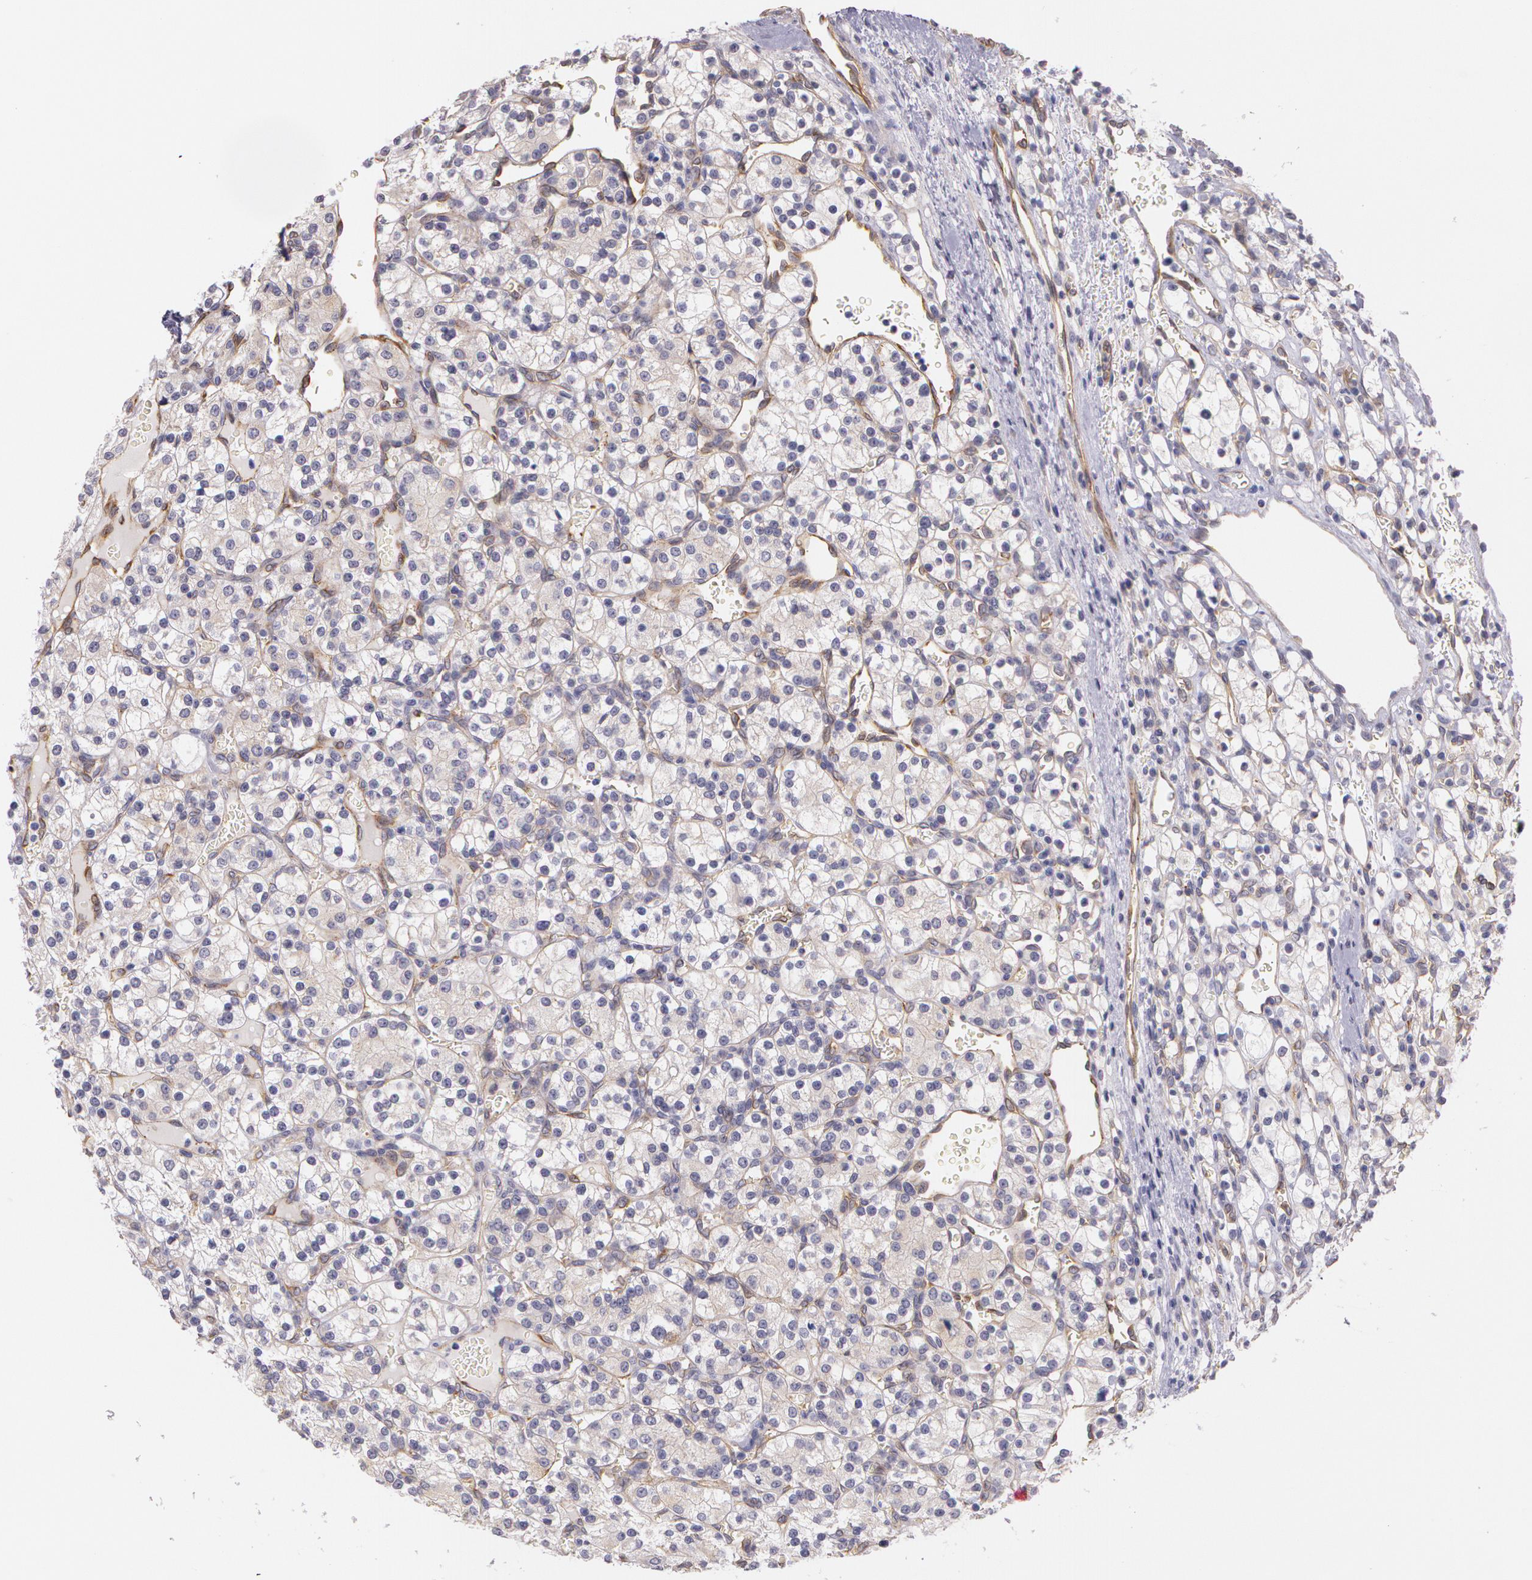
{"staining": {"intensity": "weak", "quantity": "25%-75%", "location": "cytoplasmic/membranous"}, "tissue": "renal cancer", "cell_type": "Tumor cells", "image_type": "cancer", "snomed": [{"axis": "morphology", "description": "Adenocarcinoma, NOS"}, {"axis": "topography", "description": "Kidney"}], "caption": "Immunohistochemistry of adenocarcinoma (renal) reveals low levels of weak cytoplasmic/membranous positivity in about 25%-75% of tumor cells.", "gene": "APP", "patient": {"sex": "female", "age": 62}}